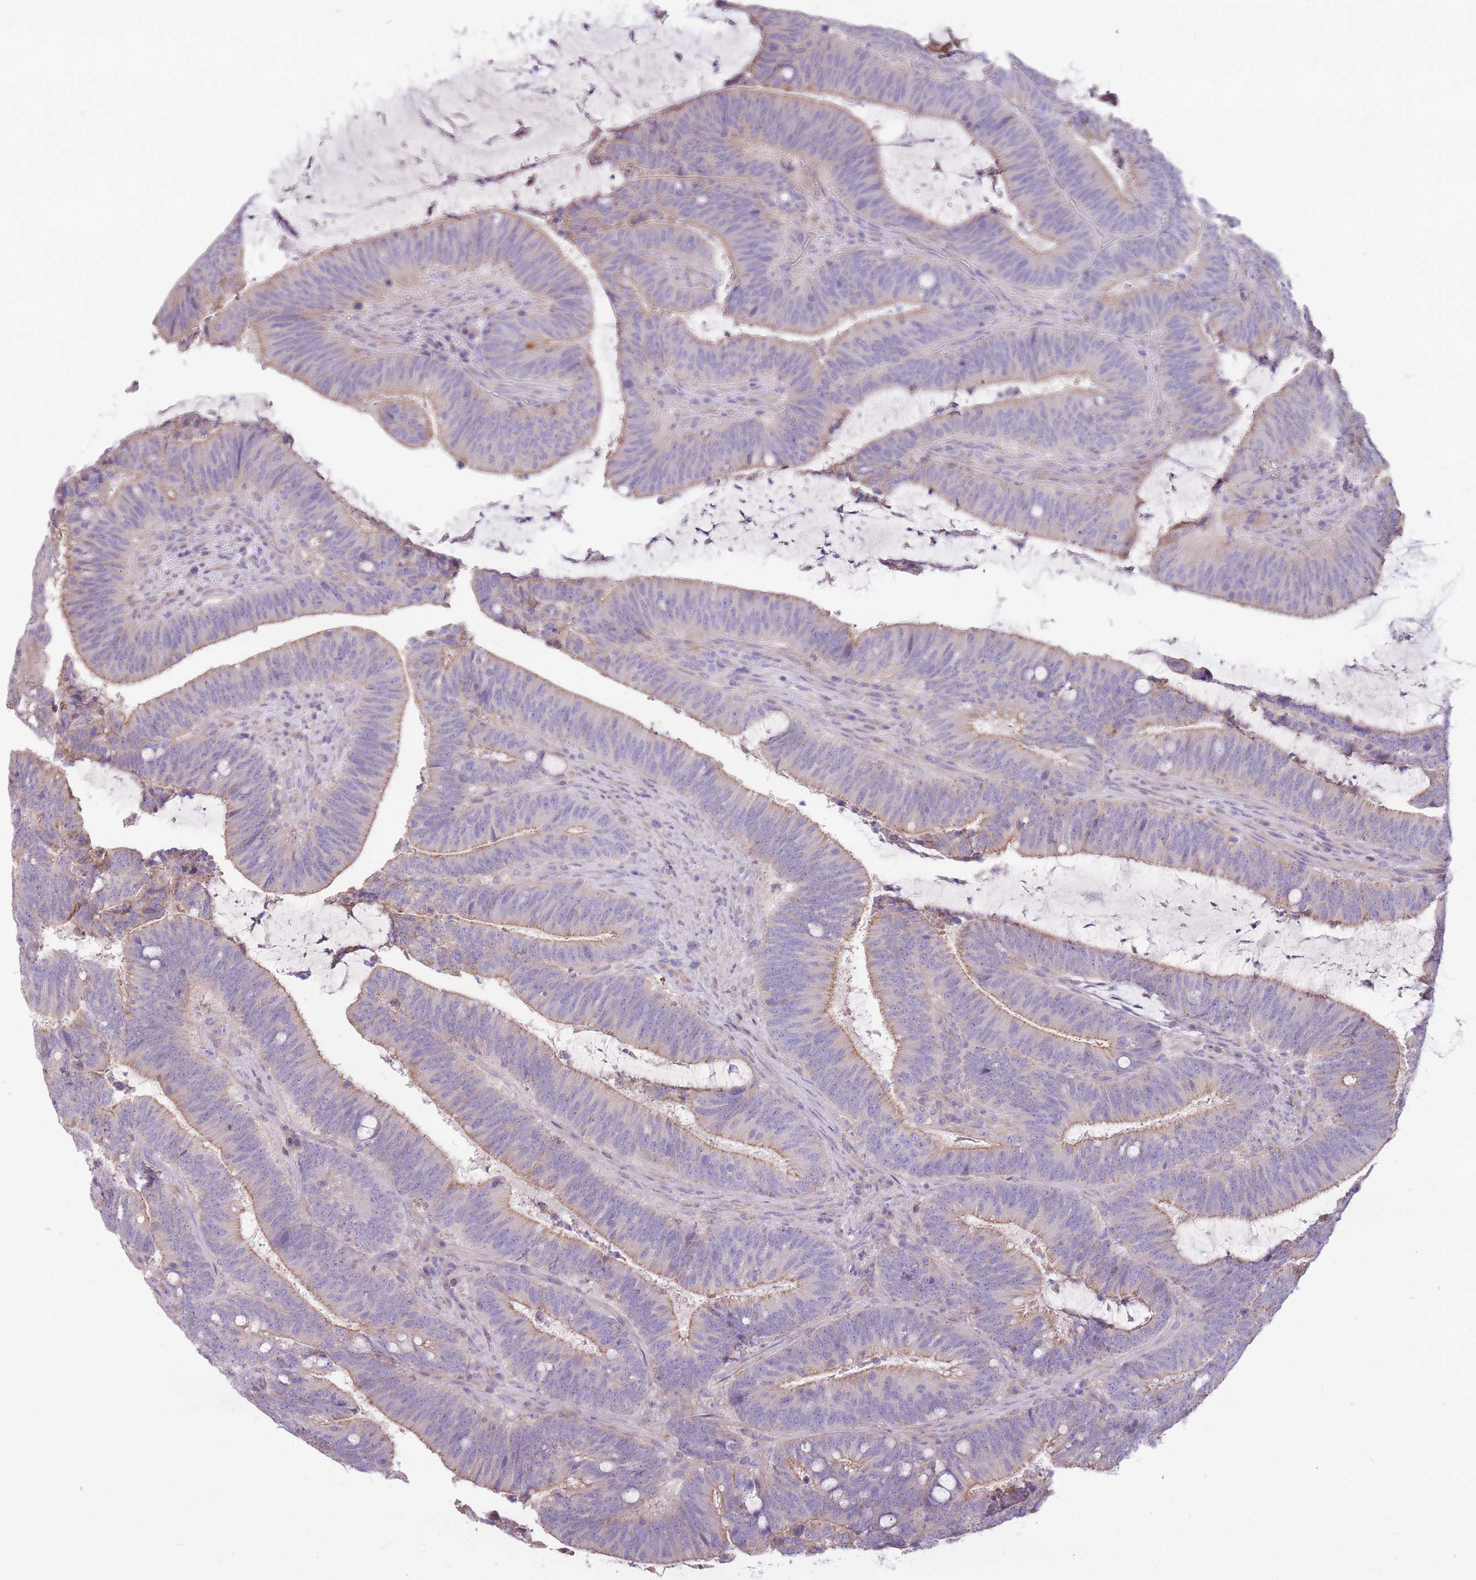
{"staining": {"intensity": "moderate", "quantity": "25%-75%", "location": "cytoplasmic/membranous"}, "tissue": "colorectal cancer", "cell_type": "Tumor cells", "image_type": "cancer", "snomed": [{"axis": "morphology", "description": "Adenocarcinoma, NOS"}, {"axis": "topography", "description": "Colon"}], "caption": "Colorectal cancer (adenocarcinoma) stained with a protein marker reveals moderate staining in tumor cells.", "gene": "OR5T1", "patient": {"sex": "female", "age": 43}}